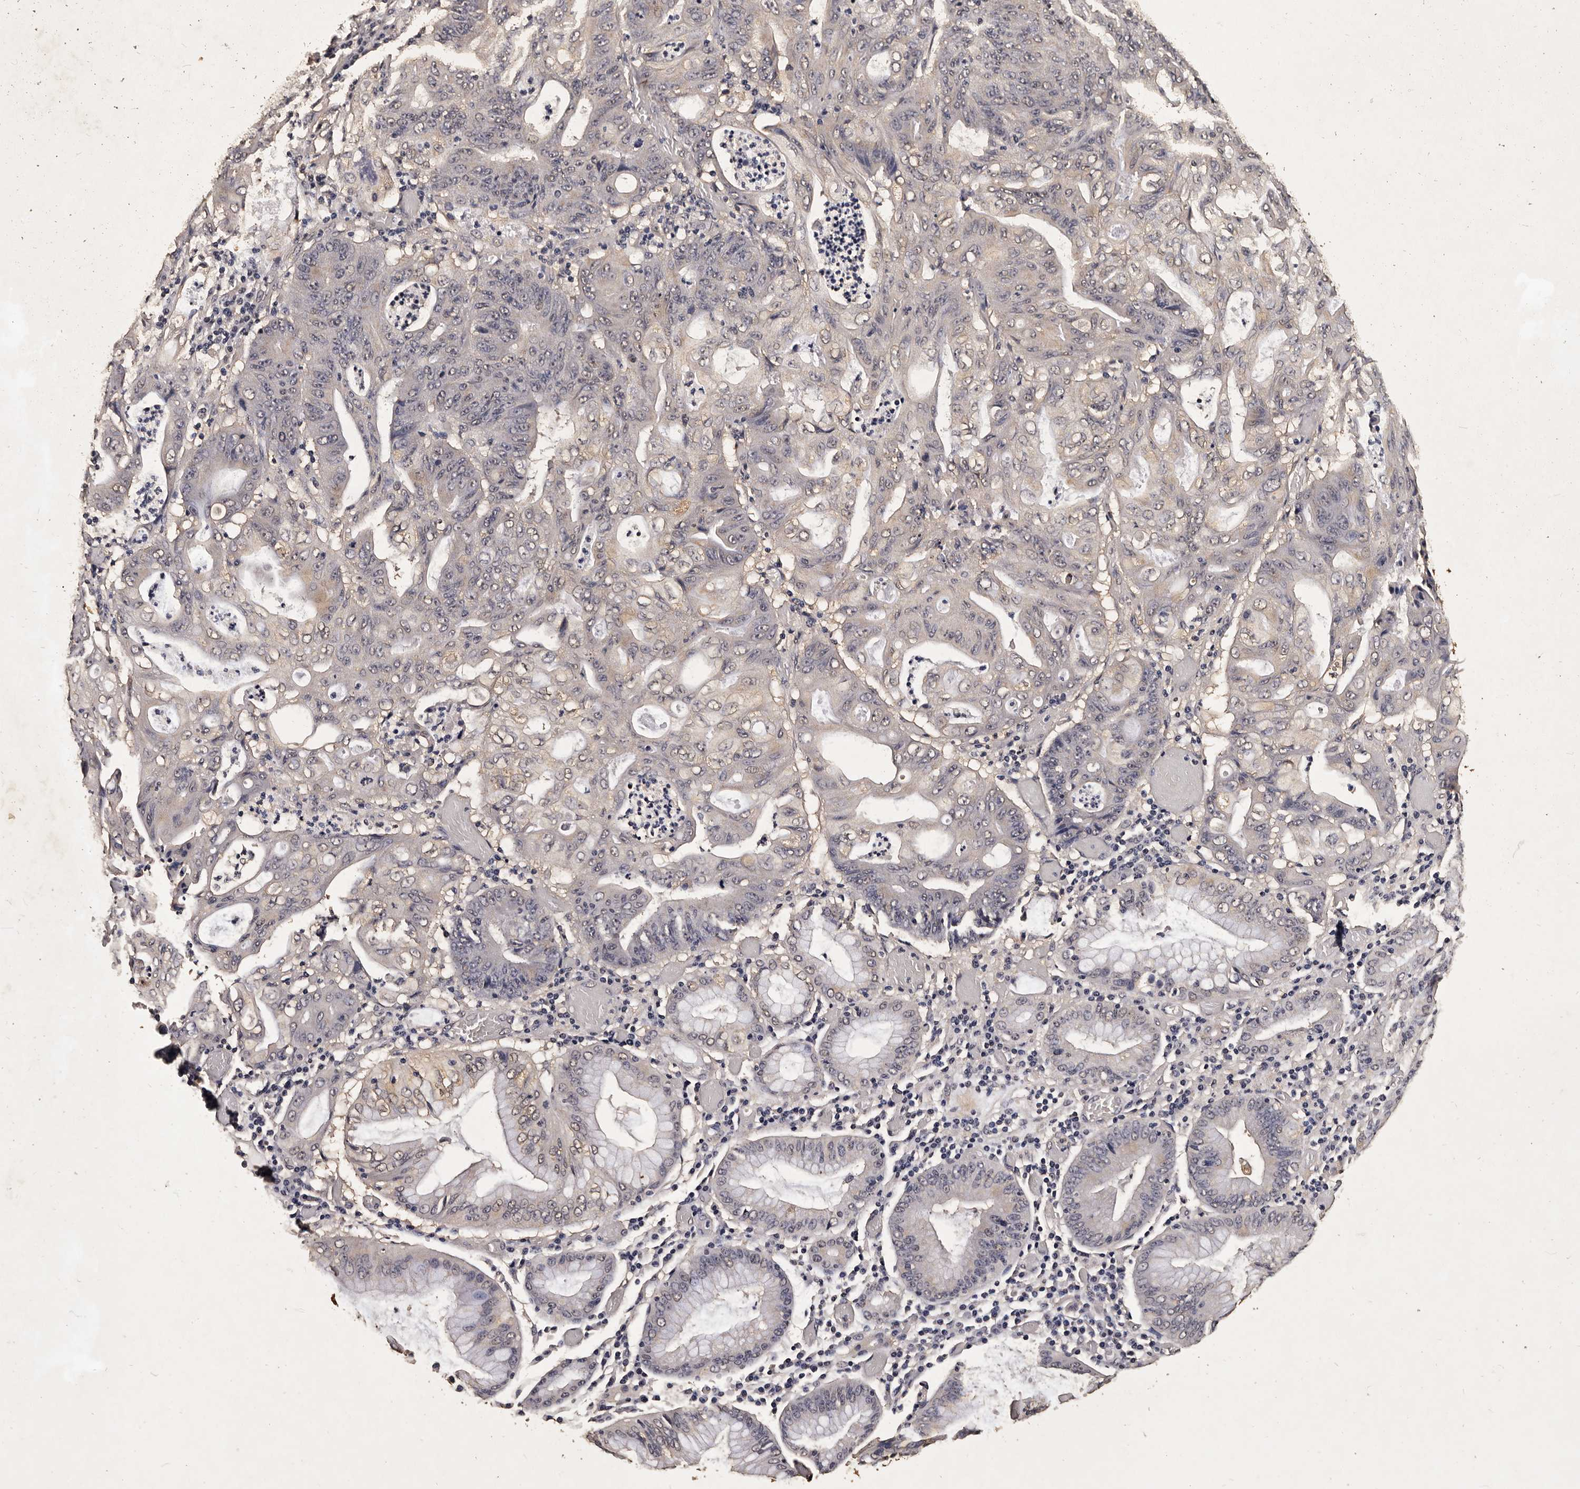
{"staining": {"intensity": "negative", "quantity": "none", "location": "none"}, "tissue": "stomach cancer", "cell_type": "Tumor cells", "image_type": "cancer", "snomed": [{"axis": "morphology", "description": "Adenocarcinoma, NOS"}, {"axis": "topography", "description": "Stomach"}], "caption": "Tumor cells are negative for brown protein staining in stomach cancer (adenocarcinoma).", "gene": "PARS2", "patient": {"sex": "female", "age": 73}}